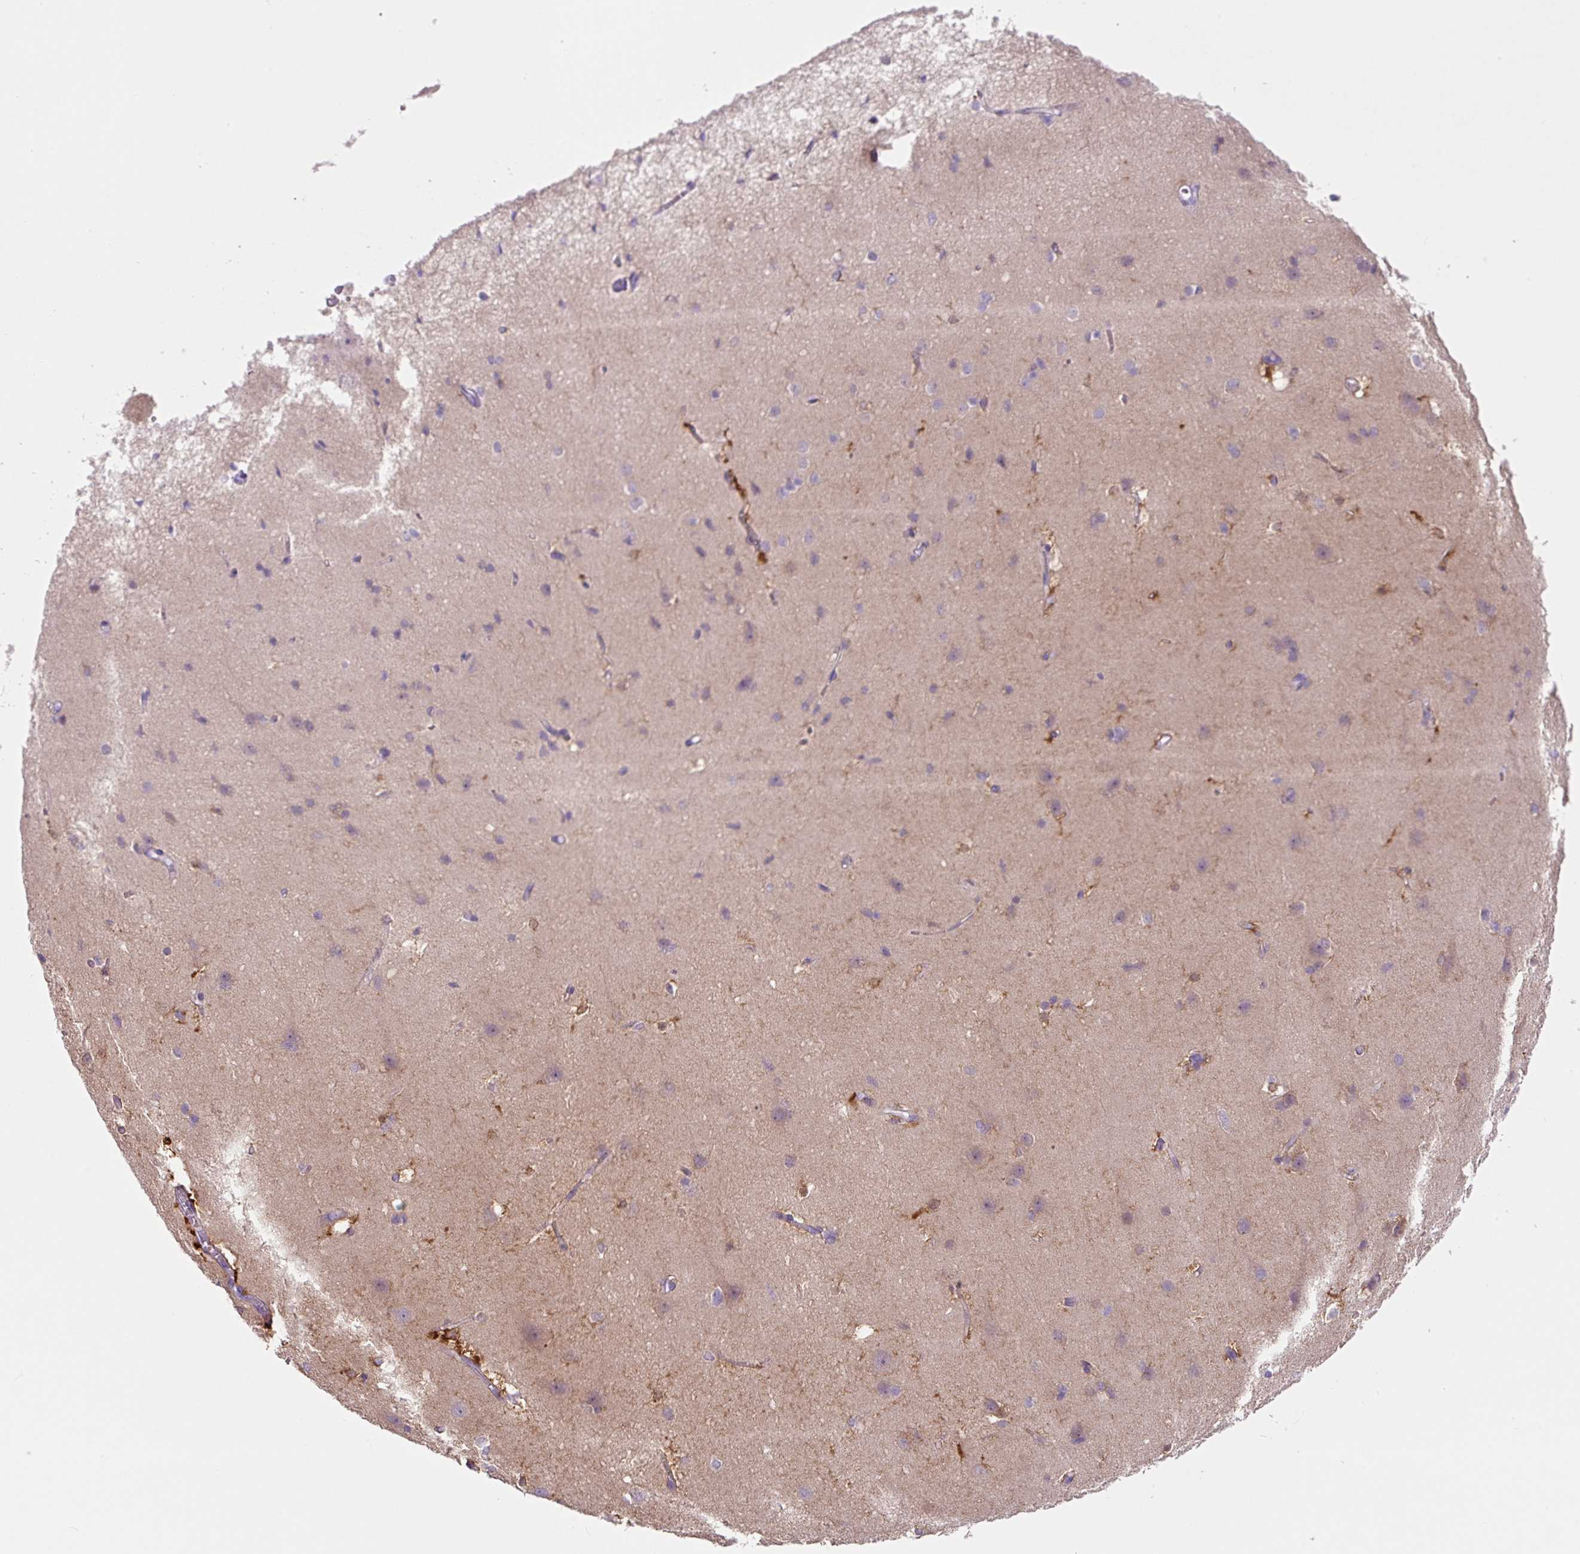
{"staining": {"intensity": "weak", "quantity": "<25%", "location": "cytoplasmic/membranous"}, "tissue": "cerebral cortex", "cell_type": "Endothelial cells", "image_type": "normal", "snomed": [{"axis": "morphology", "description": "Normal tissue, NOS"}, {"axis": "topography", "description": "Cerebral cortex"}], "caption": "Endothelial cells show no significant protein expression in benign cerebral cortex. (Immunohistochemistry, brightfield microscopy, high magnification).", "gene": "NDST3", "patient": {"sex": "male", "age": 37}}